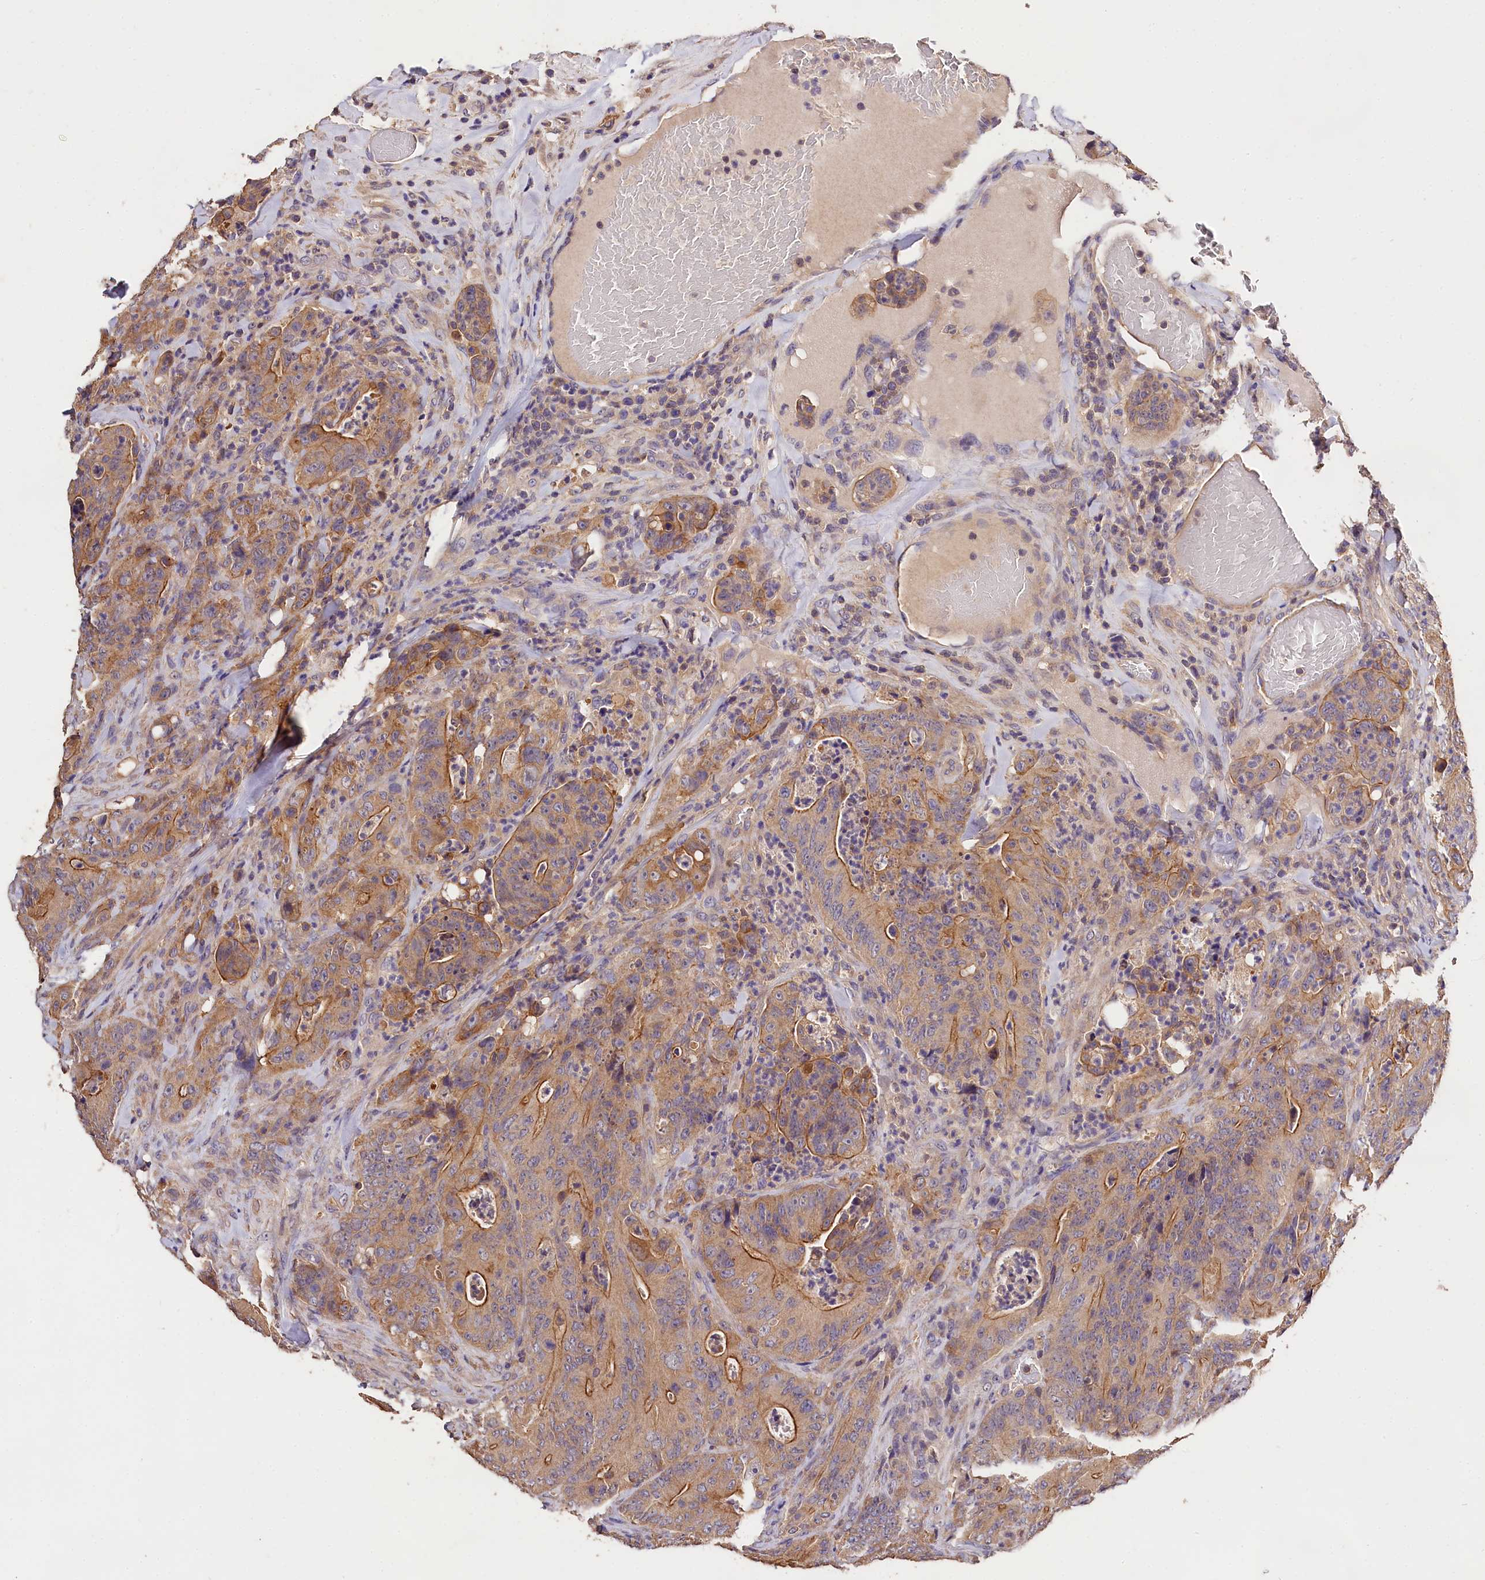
{"staining": {"intensity": "moderate", "quantity": ">75%", "location": "cytoplasmic/membranous"}, "tissue": "colorectal cancer", "cell_type": "Tumor cells", "image_type": "cancer", "snomed": [{"axis": "morphology", "description": "Normal tissue, NOS"}, {"axis": "topography", "description": "Colon"}], "caption": "Moderate cytoplasmic/membranous staining is appreciated in approximately >75% of tumor cells in colorectal cancer.", "gene": "OAS3", "patient": {"sex": "female", "age": 82}}